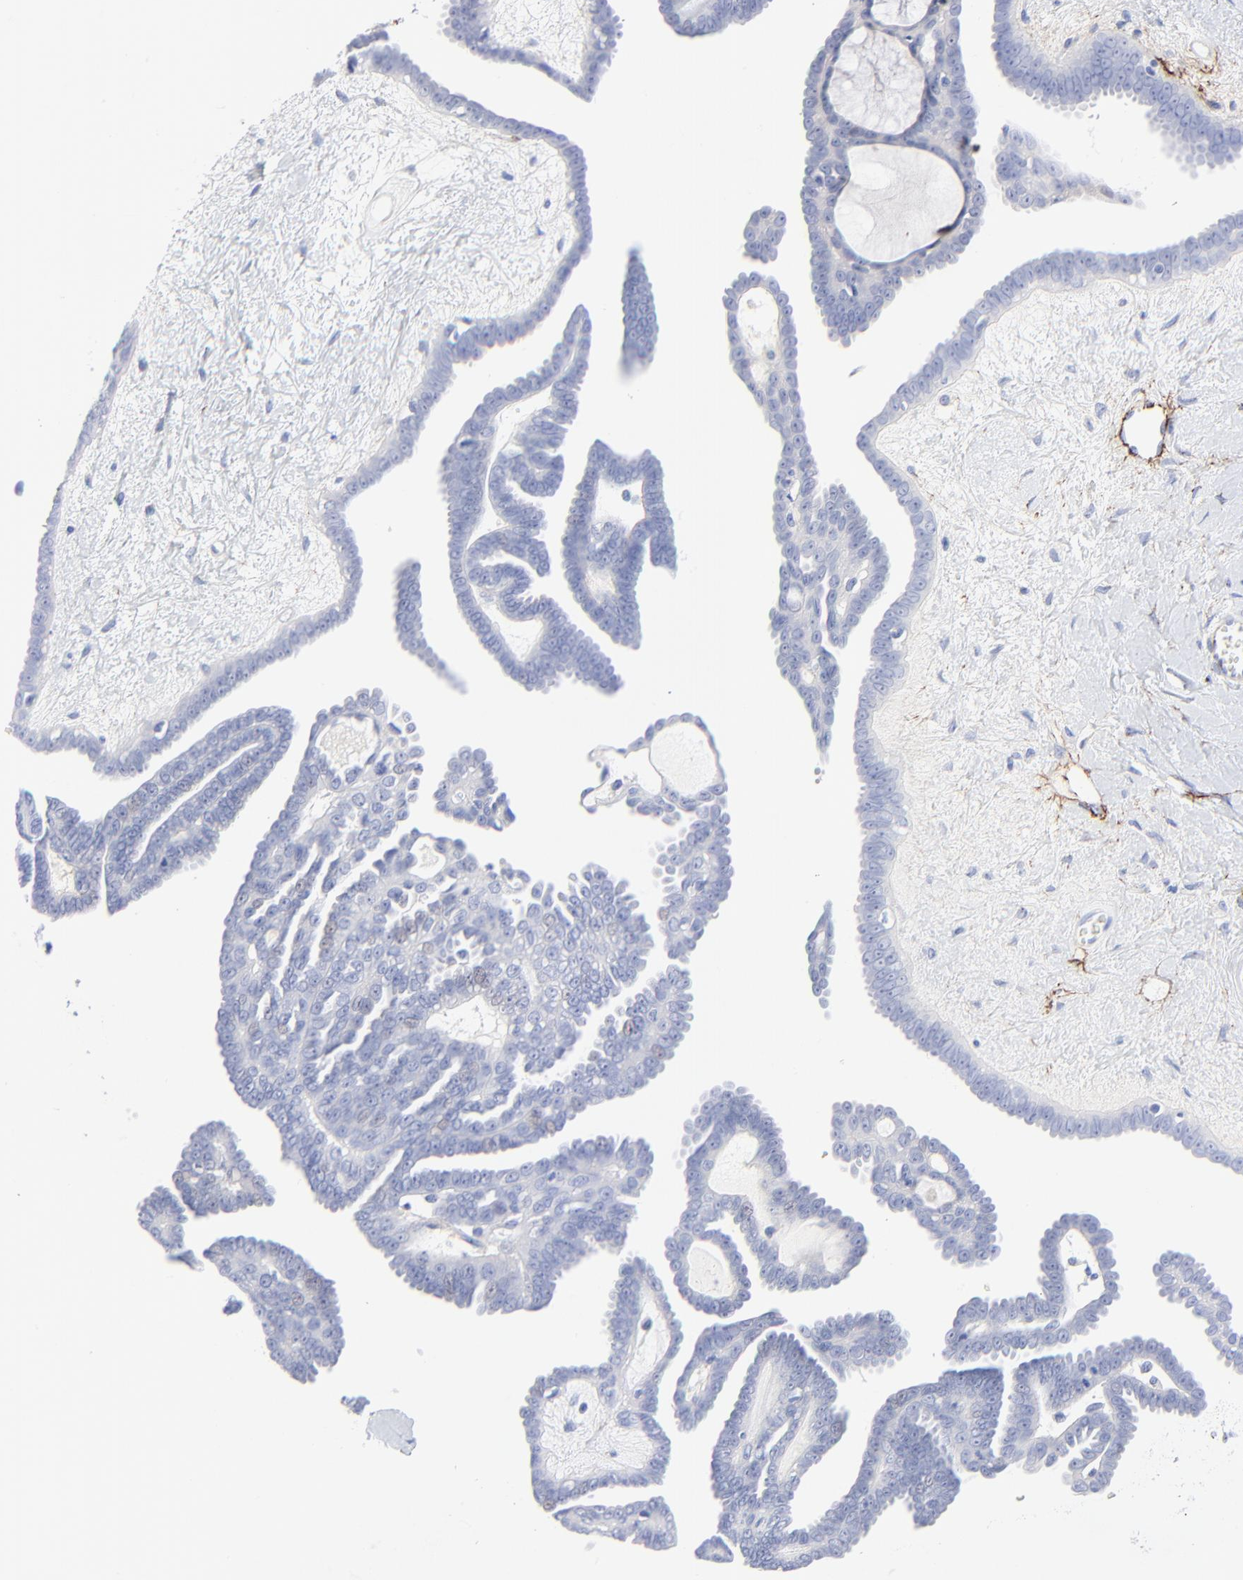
{"staining": {"intensity": "negative", "quantity": "none", "location": "none"}, "tissue": "ovarian cancer", "cell_type": "Tumor cells", "image_type": "cancer", "snomed": [{"axis": "morphology", "description": "Cystadenocarcinoma, serous, NOS"}, {"axis": "topography", "description": "Ovary"}], "caption": "Immunohistochemical staining of human serous cystadenocarcinoma (ovarian) displays no significant staining in tumor cells.", "gene": "FBLN2", "patient": {"sex": "female", "age": 71}}